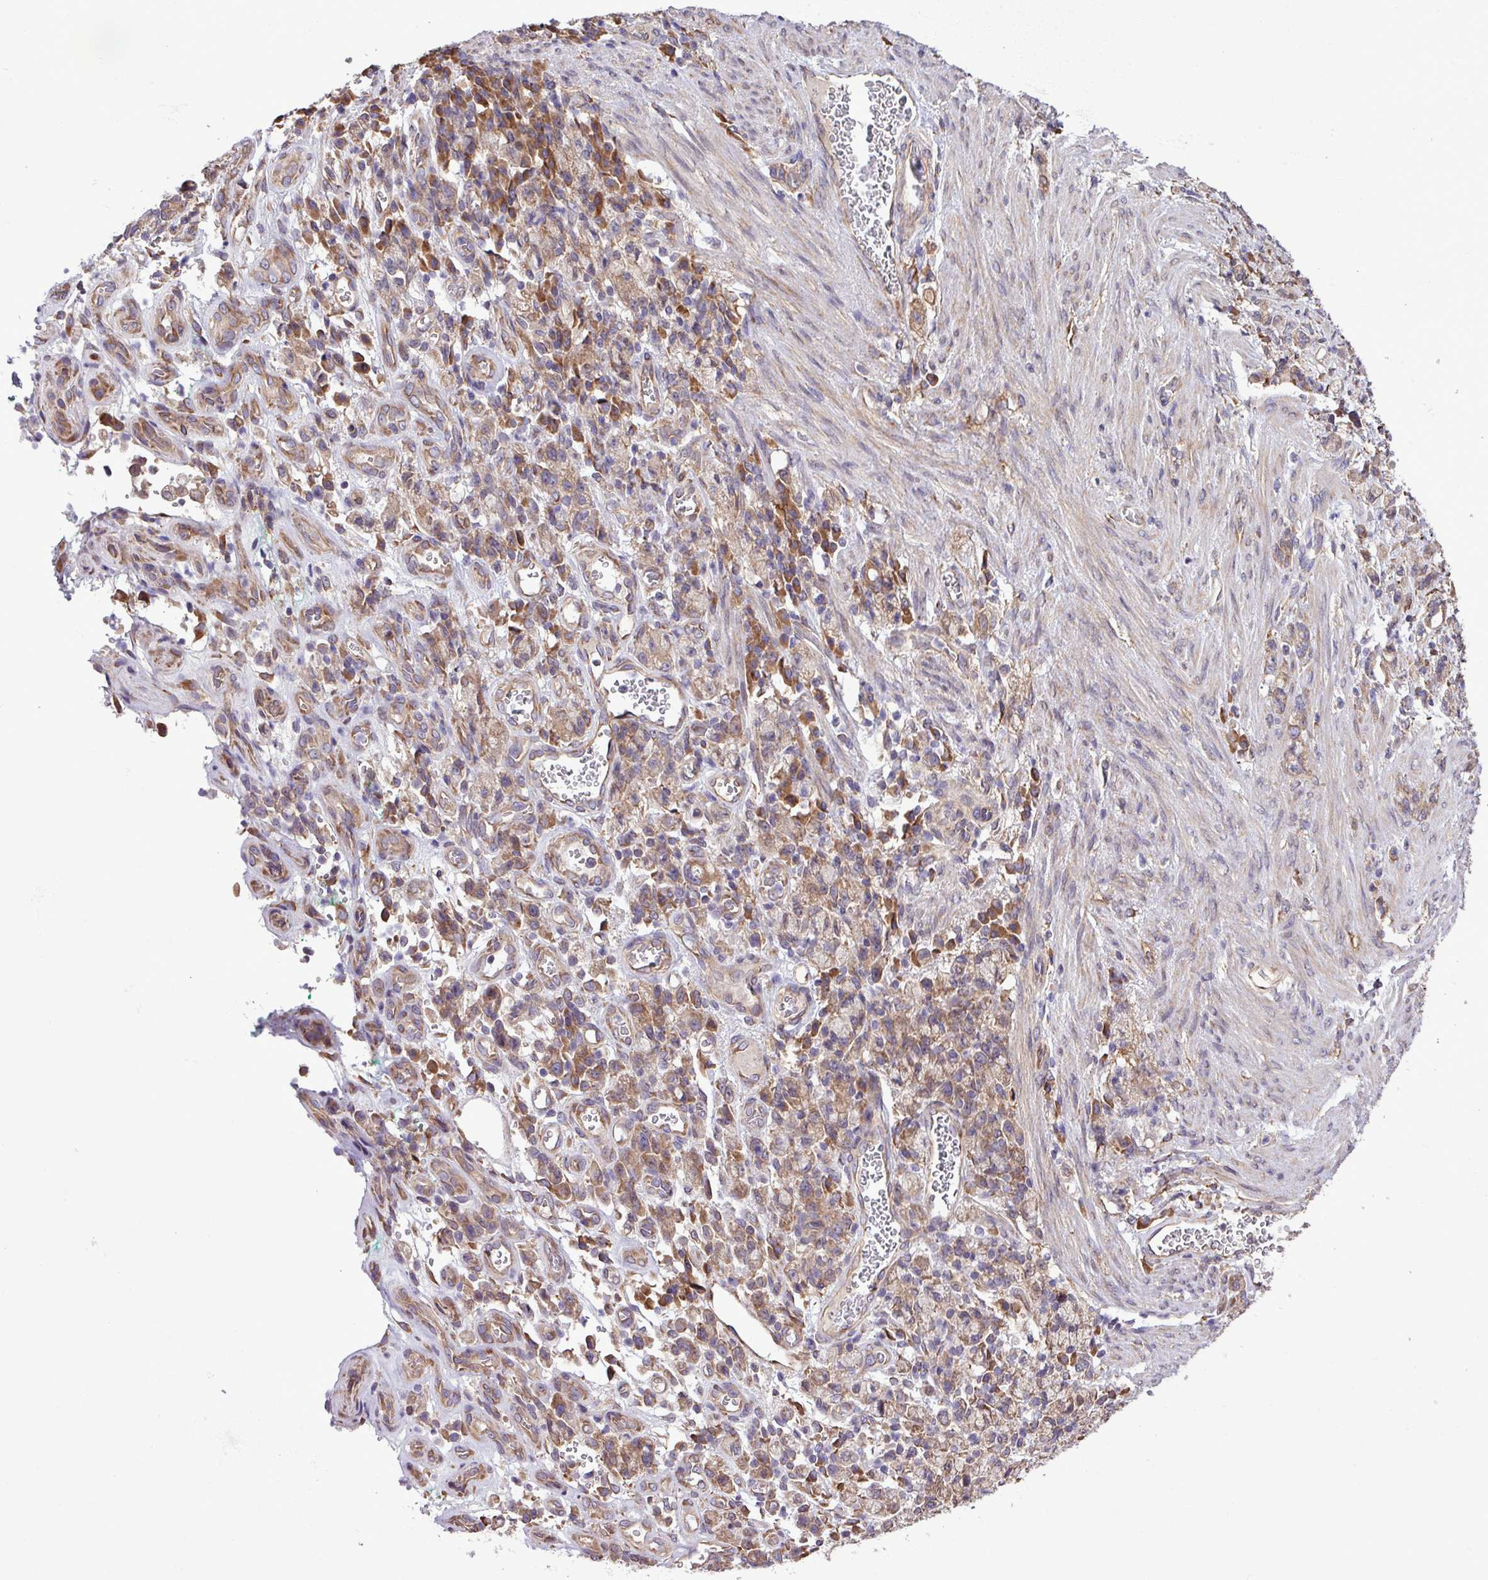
{"staining": {"intensity": "moderate", "quantity": ">75%", "location": "cytoplasmic/membranous"}, "tissue": "stomach cancer", "cell_type": "Tumor cells", "image_type": "cancer", "snomed": [{"axis": "morphology", "description": "Adenocarcinoma, NOS"}, {"axis": "topography", "description": "Stomach"}], "caption": "Protein staining reveals moderate cytoplasmic/membranous expression in approximately >75% of tumor cells in stomach cancer. Nuclei are stained in blue.", "gene": "MEGF6", "patient": {"sex": "male", "age": 77}}